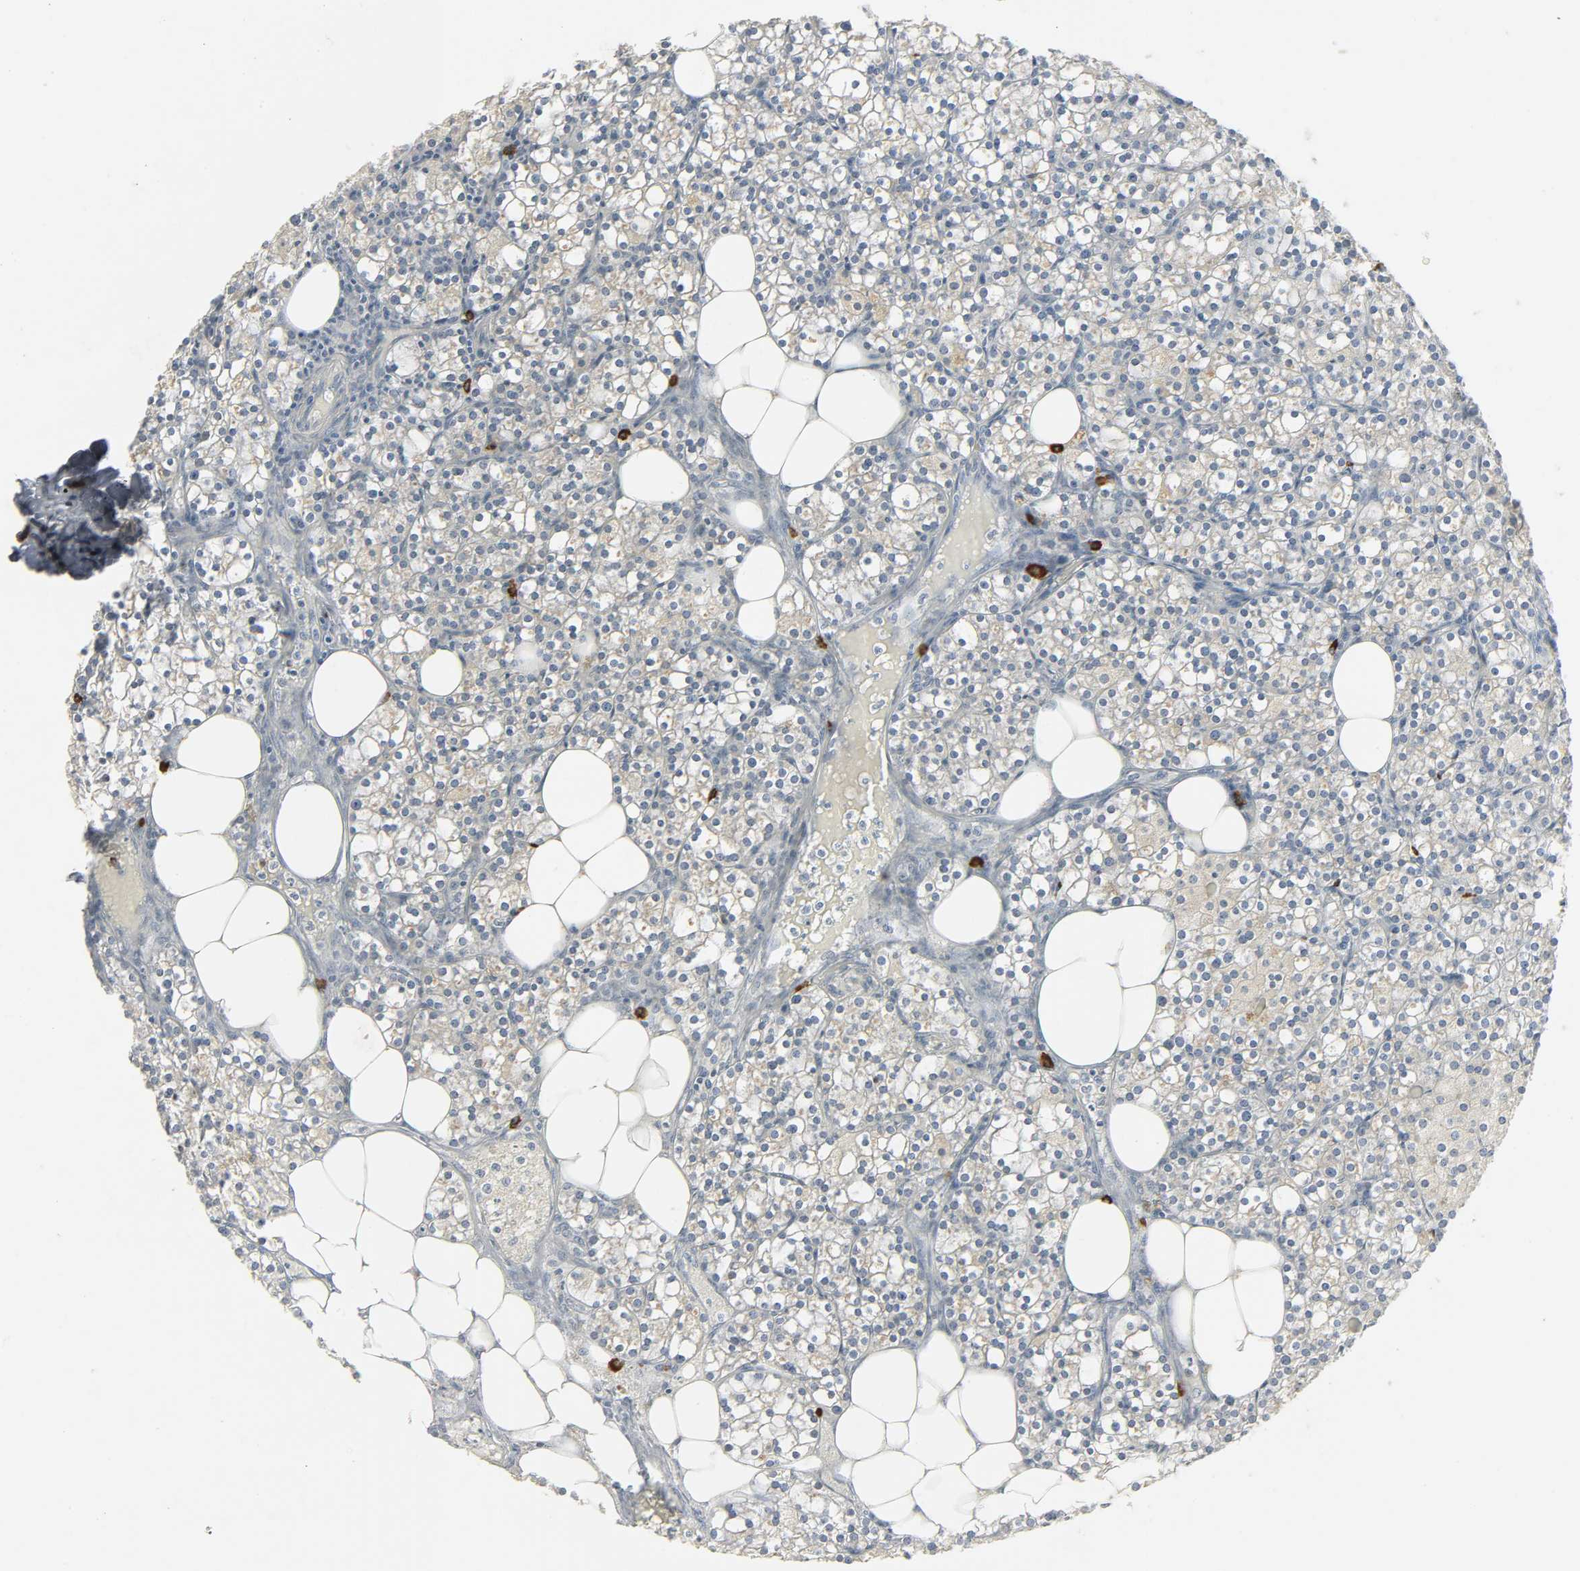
{"staining": {"intensity": "weak", "quantity": ">75%", "location": "cytoplasmic/membranous"}, "tissue": "parathyroid gland", "cell_type": "Glandular cells", "image_type": "normal", "snomed": [{"axis": "morphology", "description": "Normal tissue, NOS"}, {"axis": "topography", "description": "Parathyroid gland"}], "caption": "Protein positivity by IHC displays weak cytoplasmic/membranous expression in about >75% of glandular cells in normal parathyroid gland. (DAB IHC with brightfield microscopy, high magnification).", "gene": "LIMCH1", "patient": {"sex": "female", "age": 63}}